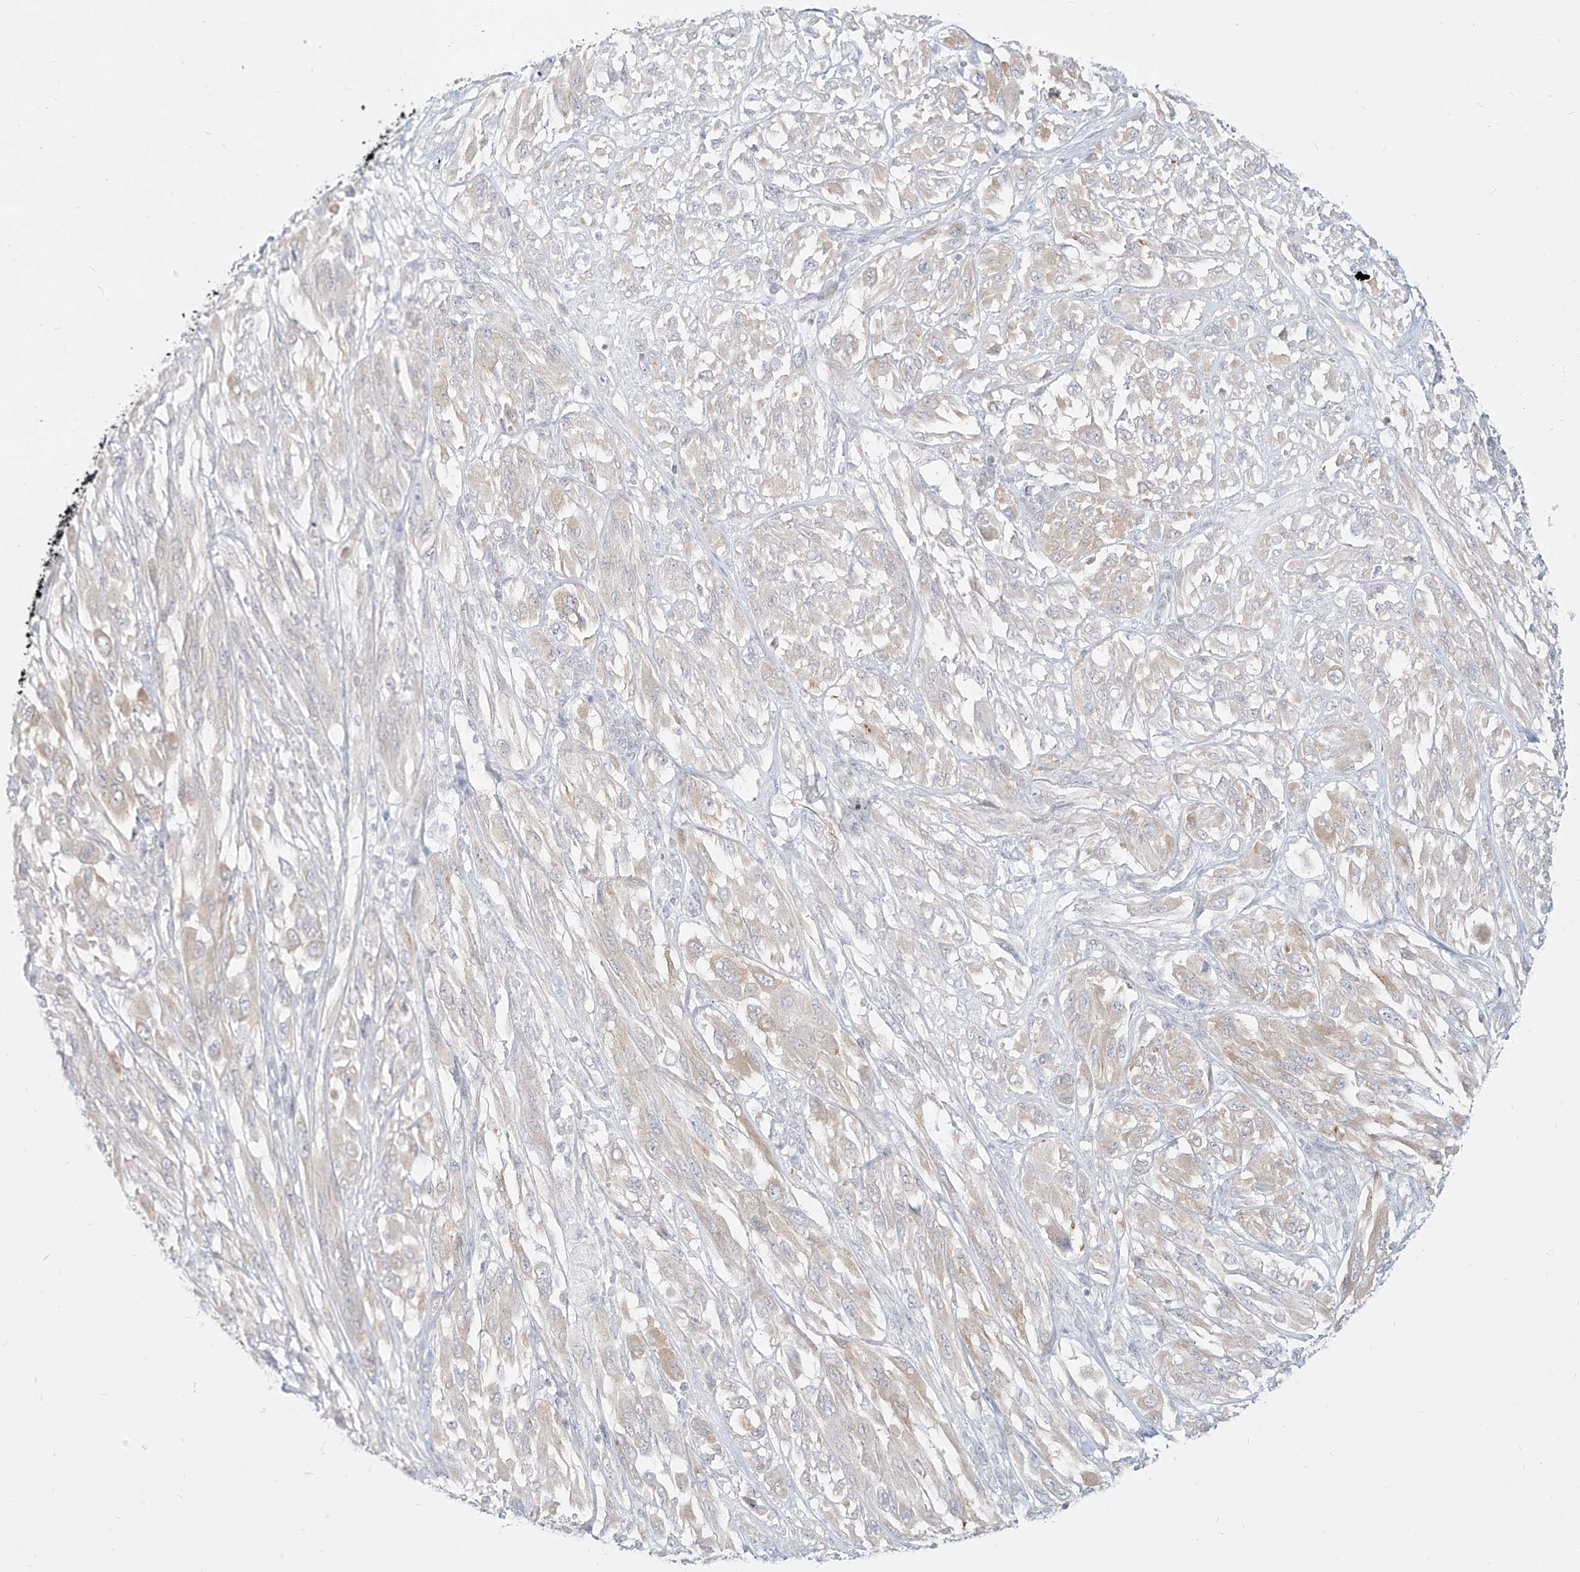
{"staining": {"intensity": "weak", "quantity": "<25%", "location": "cytoplasmic/membranous"}, "tissue": "melanoma", "cell_type": "Tumor cells", "image_type": "cancer", "snomed": [{"axis": "morphology", "description": "Malignant melanoma, NOS"}, {"axis": "topography", "description": "Skin"}], "caption": "The immunohistochemistry (IHC) micrograph has no significant staining in tumor cells of melanoma tissue. The staining was performed using DAB to visualize the protein expression in brown, while the nuclei were stained in blue with hematoxylin (Magnification: 20x).", "gene": "ITPKB", "patient": {"sex": "female", "age": 91}}